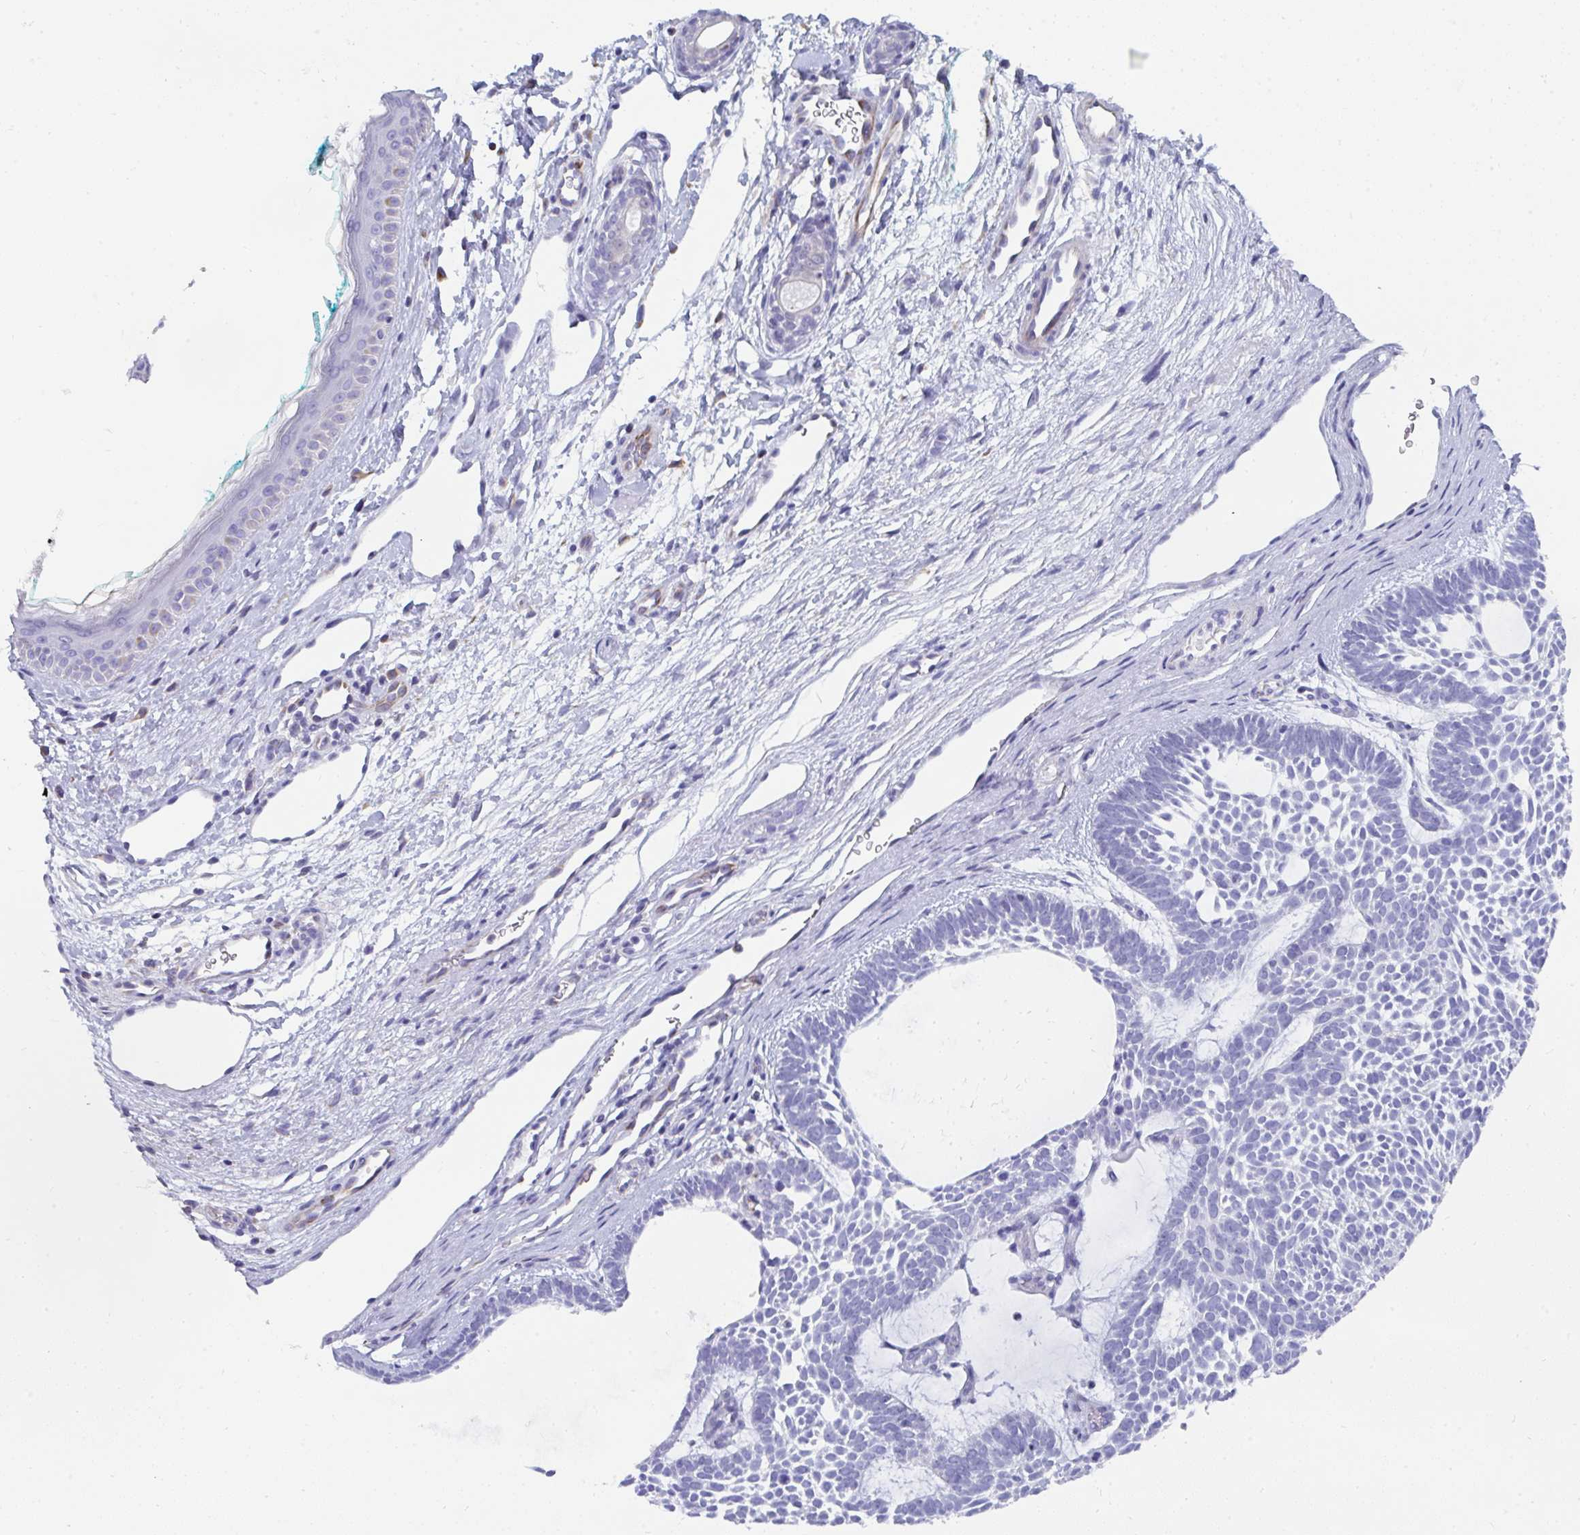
{"staining": {"intensity": "negative", "quantity": "none", "location": "none"}, "tissue": "skin cancer", "cell_type": "Tumor cells", "image_type": "cancer", "snomed": [{"axis": "morphology", "description": "Basal cell carcinoma"}, {"axis": "topography", "description": "Skin"}, {"axis": "topography", "description": "Skin of face"}], "caption": "Histopathology image shows no significant protein expression in tumor cells of skin basal cell carcinoma.", "gene": "MGAM2", "patient": {"sex": "male", "age": 83}}